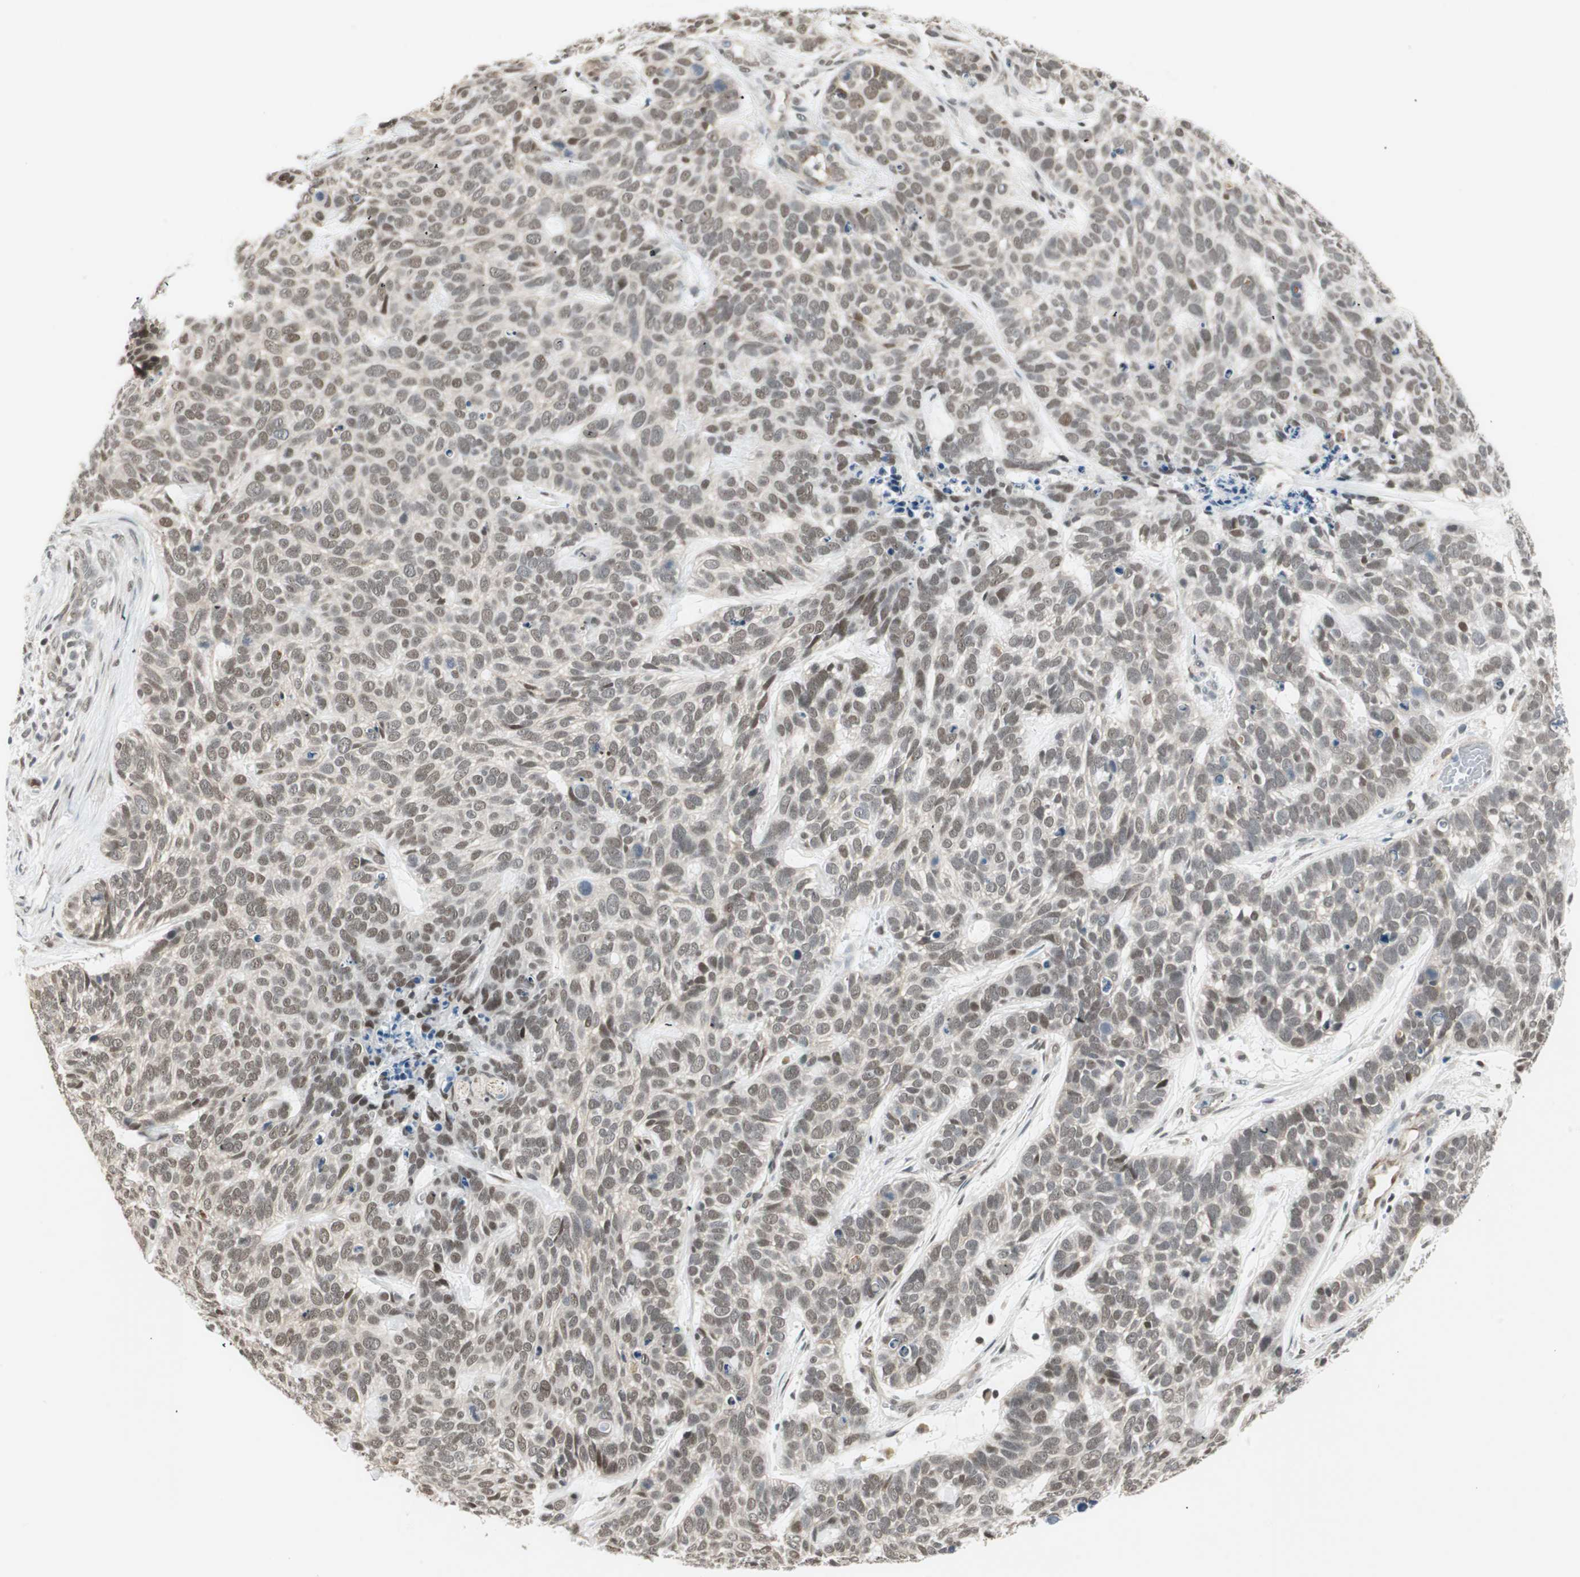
{"staining": {"intensity": "moderate", "quantity": ">75%", "location": "nuclear"}, "tissue": "skin cancer", "cell_type": "Tumor cells", "image_type": "cancer", "snomed": [{"axis": "morphology", "description": "Basal cell carcinoma"}, {"axis": "topography", "description": "Skin"}], "caption": "Immunohistochemistry (DAB (3,3'-diaminobenzidine)) staining of human skin cancer reveals moderate nuclear protein expression in about >75% of tumor cells. The protein of interest is shown in brown color, while the nuclei are stained blue.", "gene": "ZBTB17", "patient": {"sex": "male", "age": 87}}